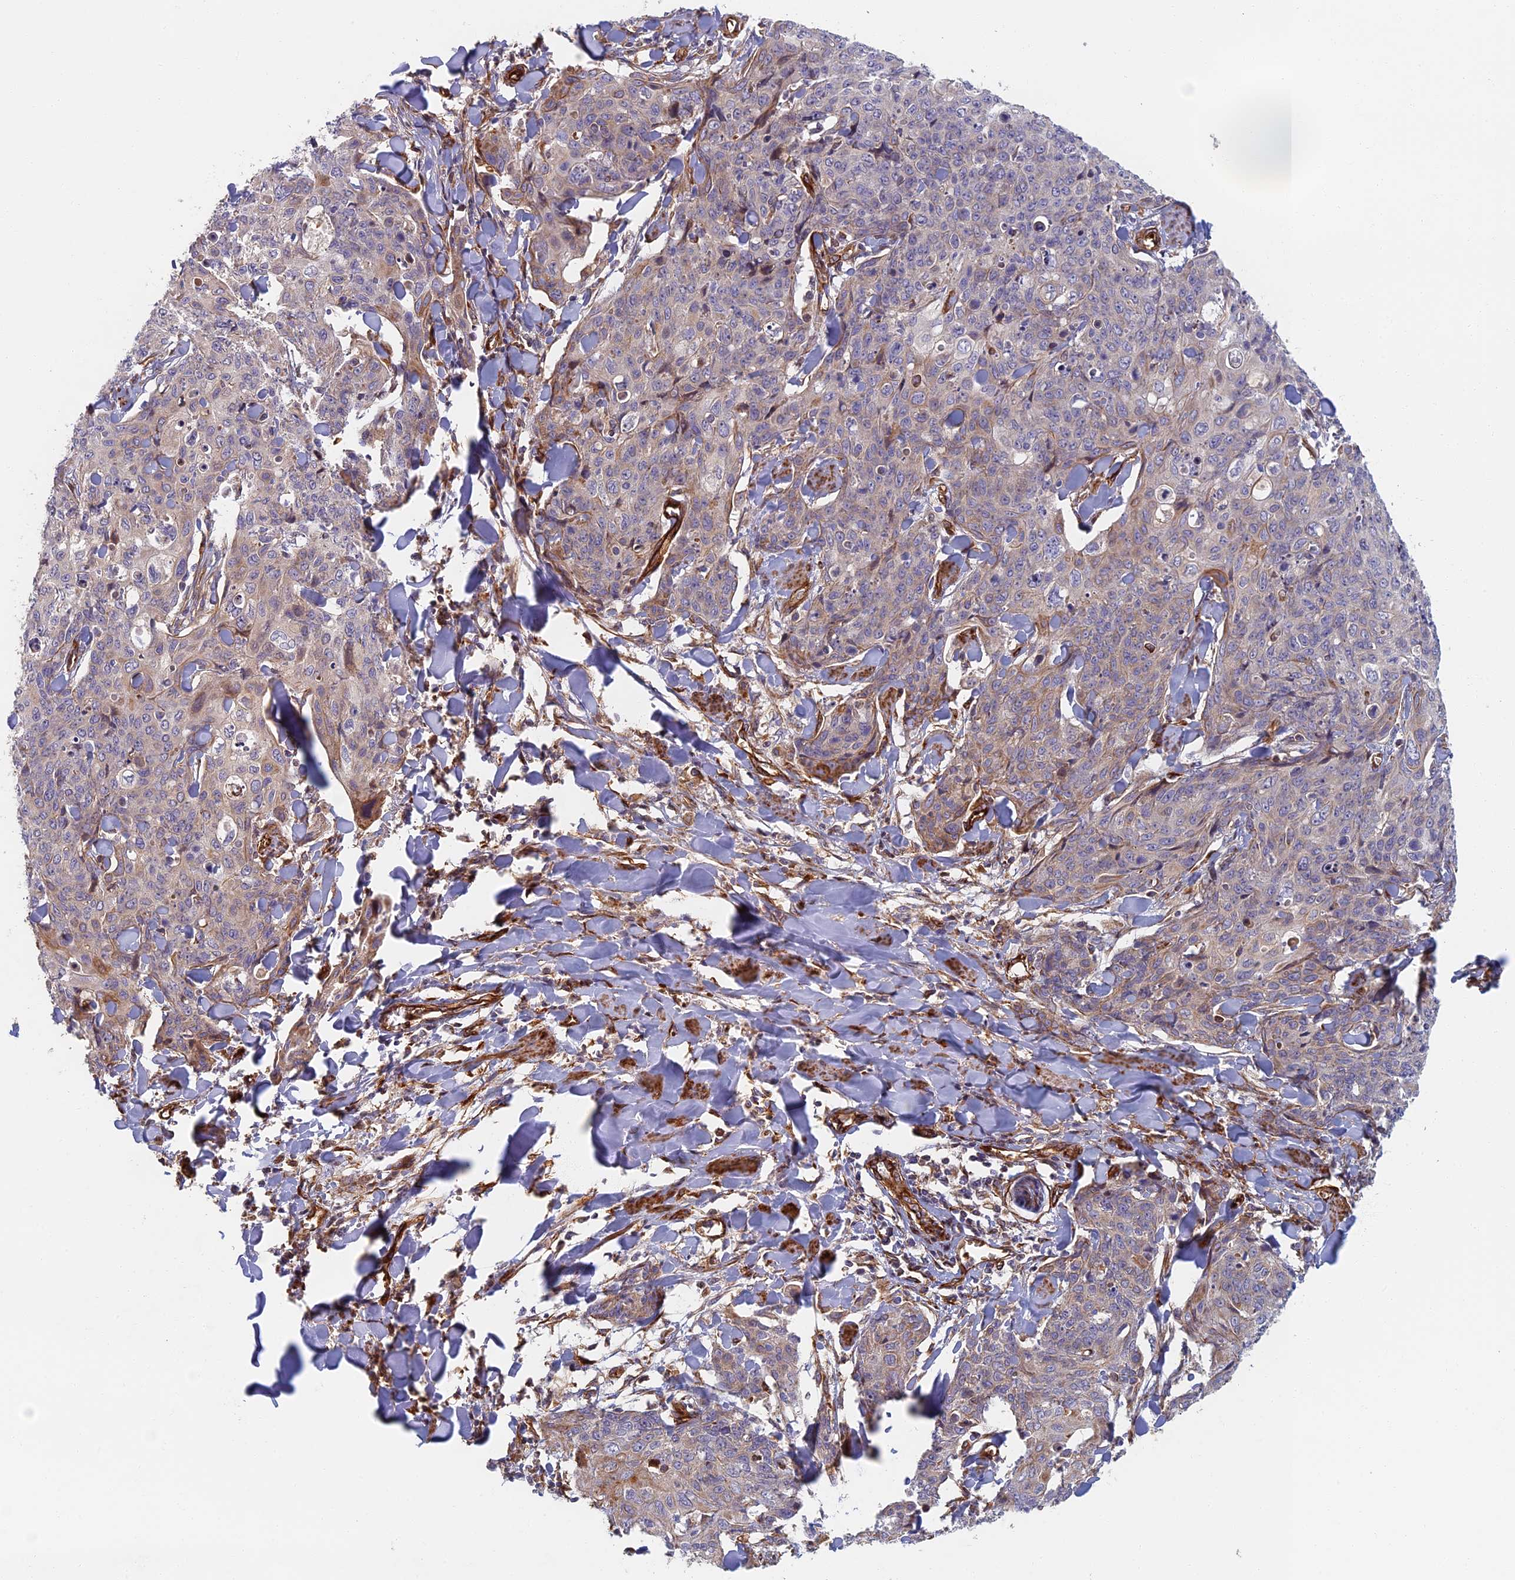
{"staining": {"intensity": "weak", "quantity": "<25%", "location": "cytoplasmic/membranous"}, "tissue": "skin cancer", "cell_type": "Tumor cells", "image_type": "cancer", "snomed": [{"axis": "morphology", "description": "Squamous cell carcinoma, NOS"}, {"axis": "topography", "description": "Skin"}, {"axis": "topography", "description": "Vulva"}], "caption": "This is an immunohistochemistry (IHC) micrograph of human squamous cell carcinoma (skin). There is no staining in tumor cells.", "gene": "ABCB10", "patient": {"sex": "female", "age": 85}}